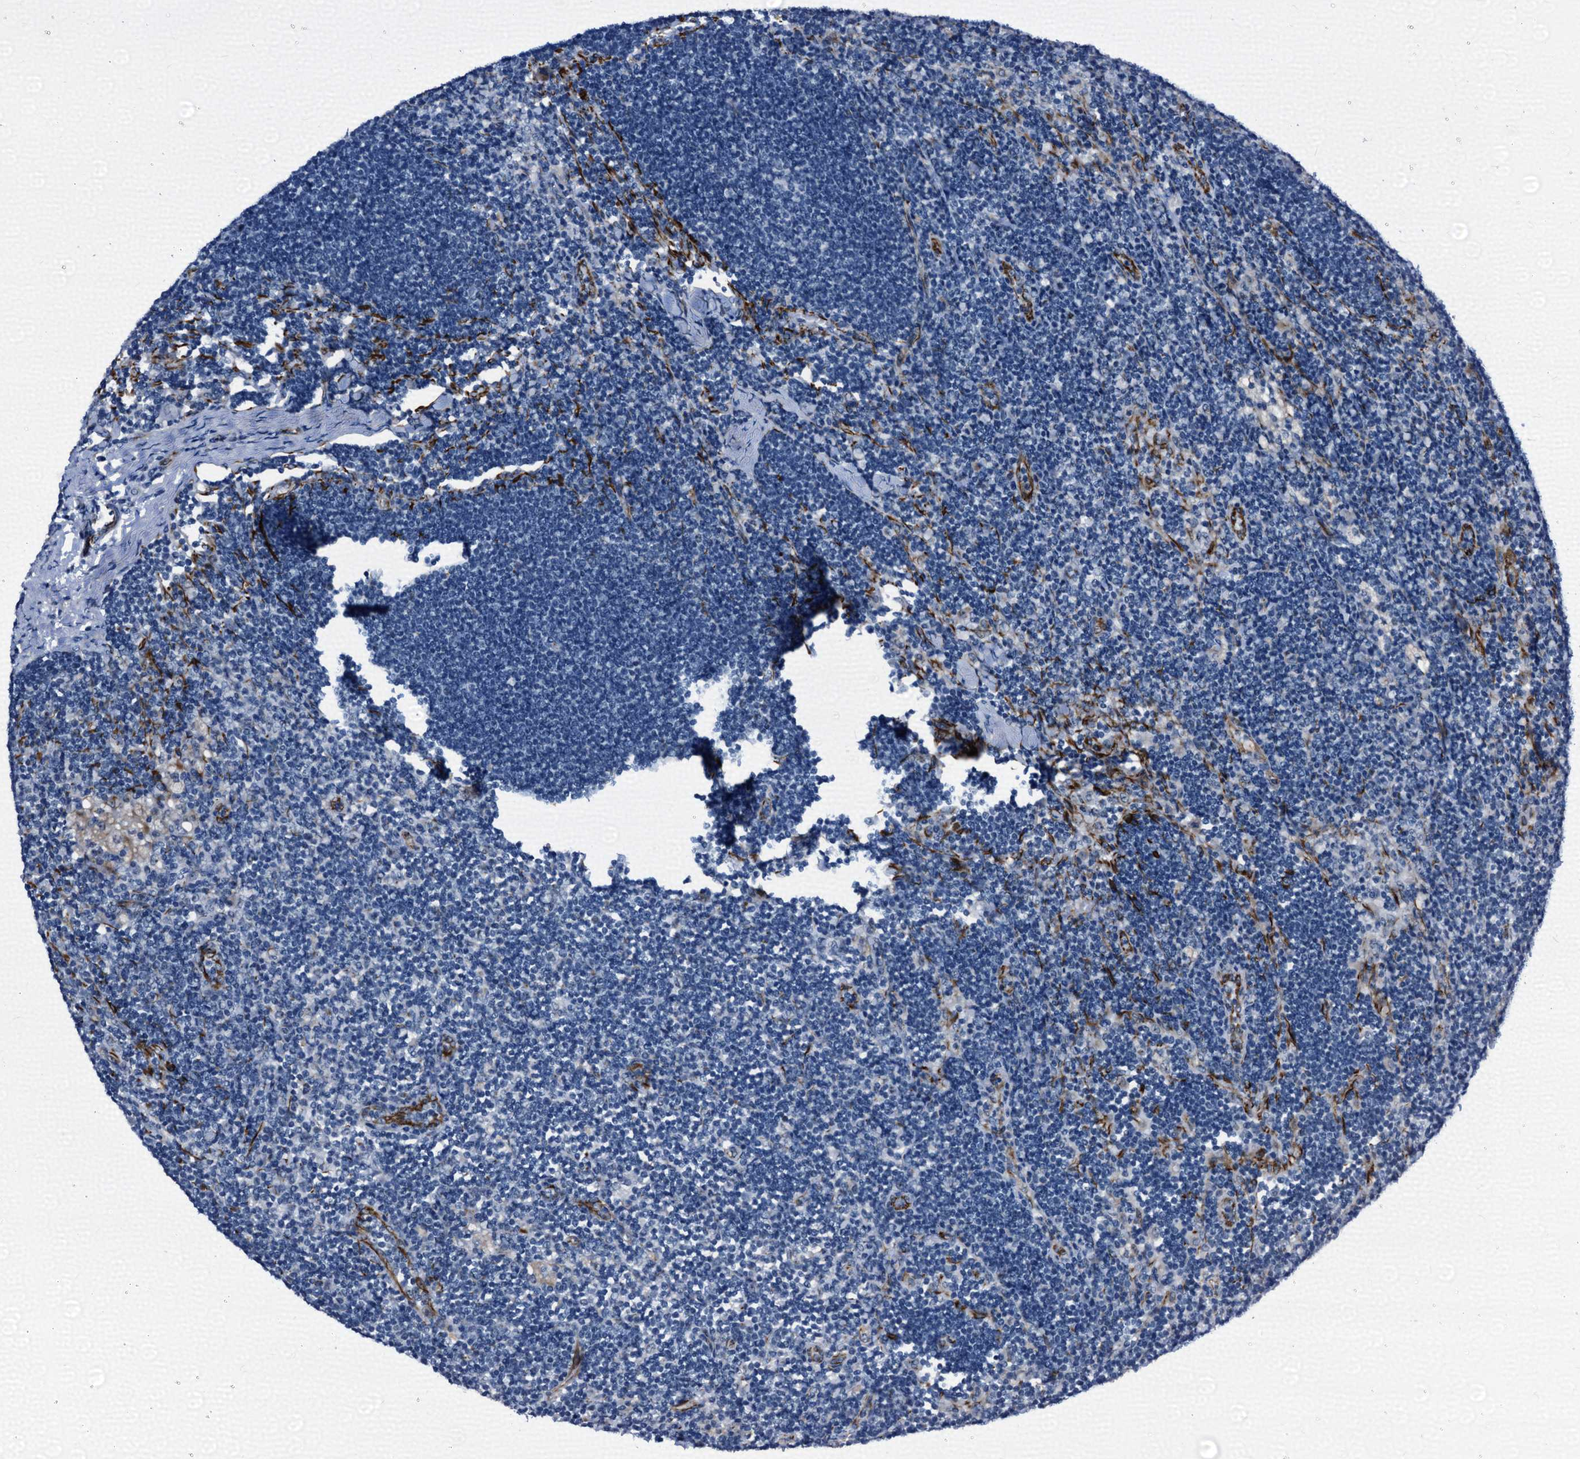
{"staining": {"intensity": "weak", "quantity": "<25%", "location": "nuclear"}, "tissue": "lymph node", "cell_type": "Germinal center cells", "image_type": "normal", "snomed": [{"axis": "morphology", "description": "Normal tissue, NOS"}, {"axis": "topography", "description": "Lymph node"}], "caption": "The immunohistochemistry image has no significant staining in germinal center cells of lymph node.", "gene": "EMG1", "patient": {"sex": "male", "age": 24}}